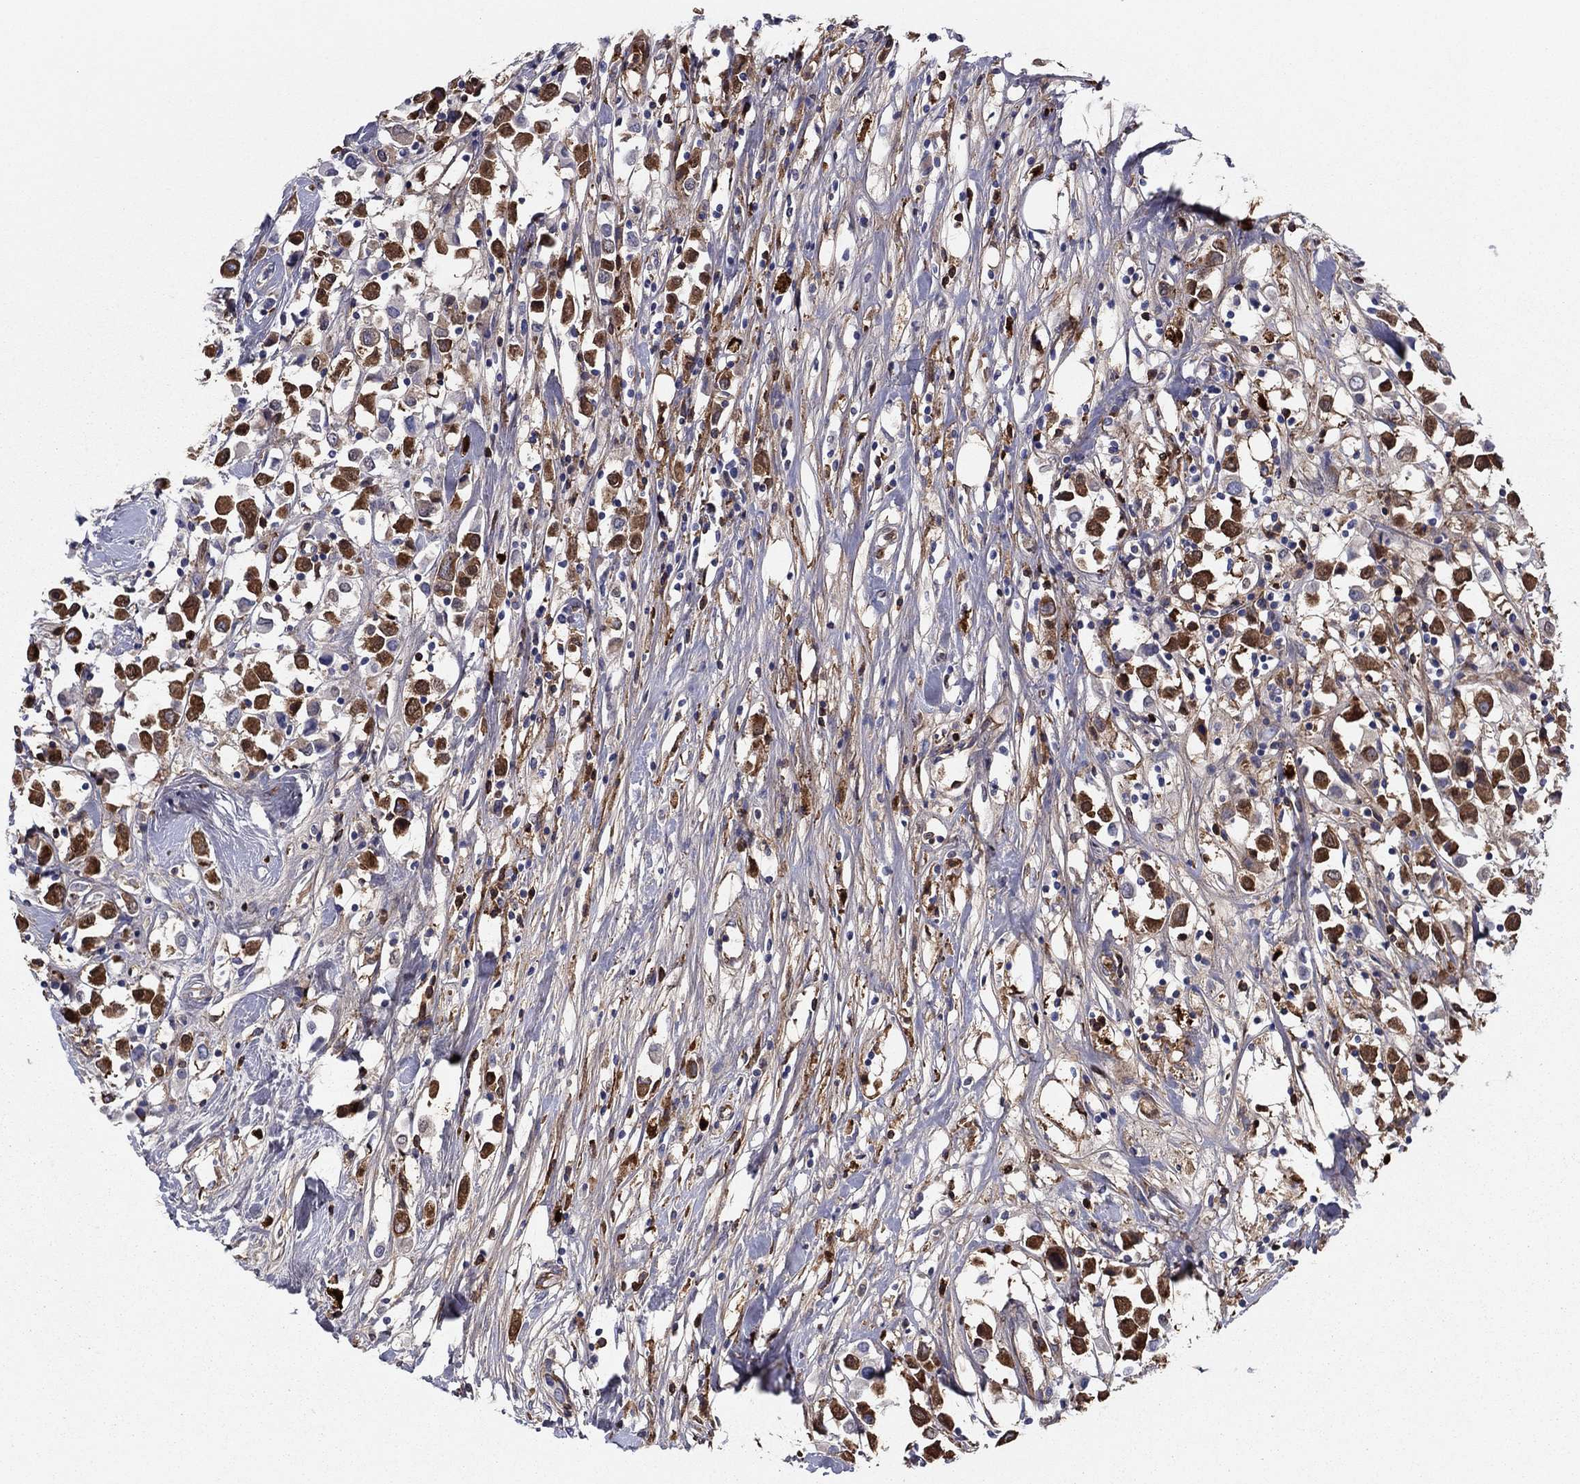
{"staining": {"intensity": "strong", "quantity": ">75%", "location": "cytoplasmic/membranous"}, "tissue": "breast cancer", "cell_type": "Tumor cells", "image_type": "cancer", "snomed": [{"axis": "morphology", "description": "Duct carcinoma"}, {"axis": "topography", "description": "Breast"}], "caption": "Breast cancer tissue shows strong cytoplasmic/membranous expression in approximately >75% of tumor cells", "gene": "HPX", "patient": {"sex": "female", "age": 61}}